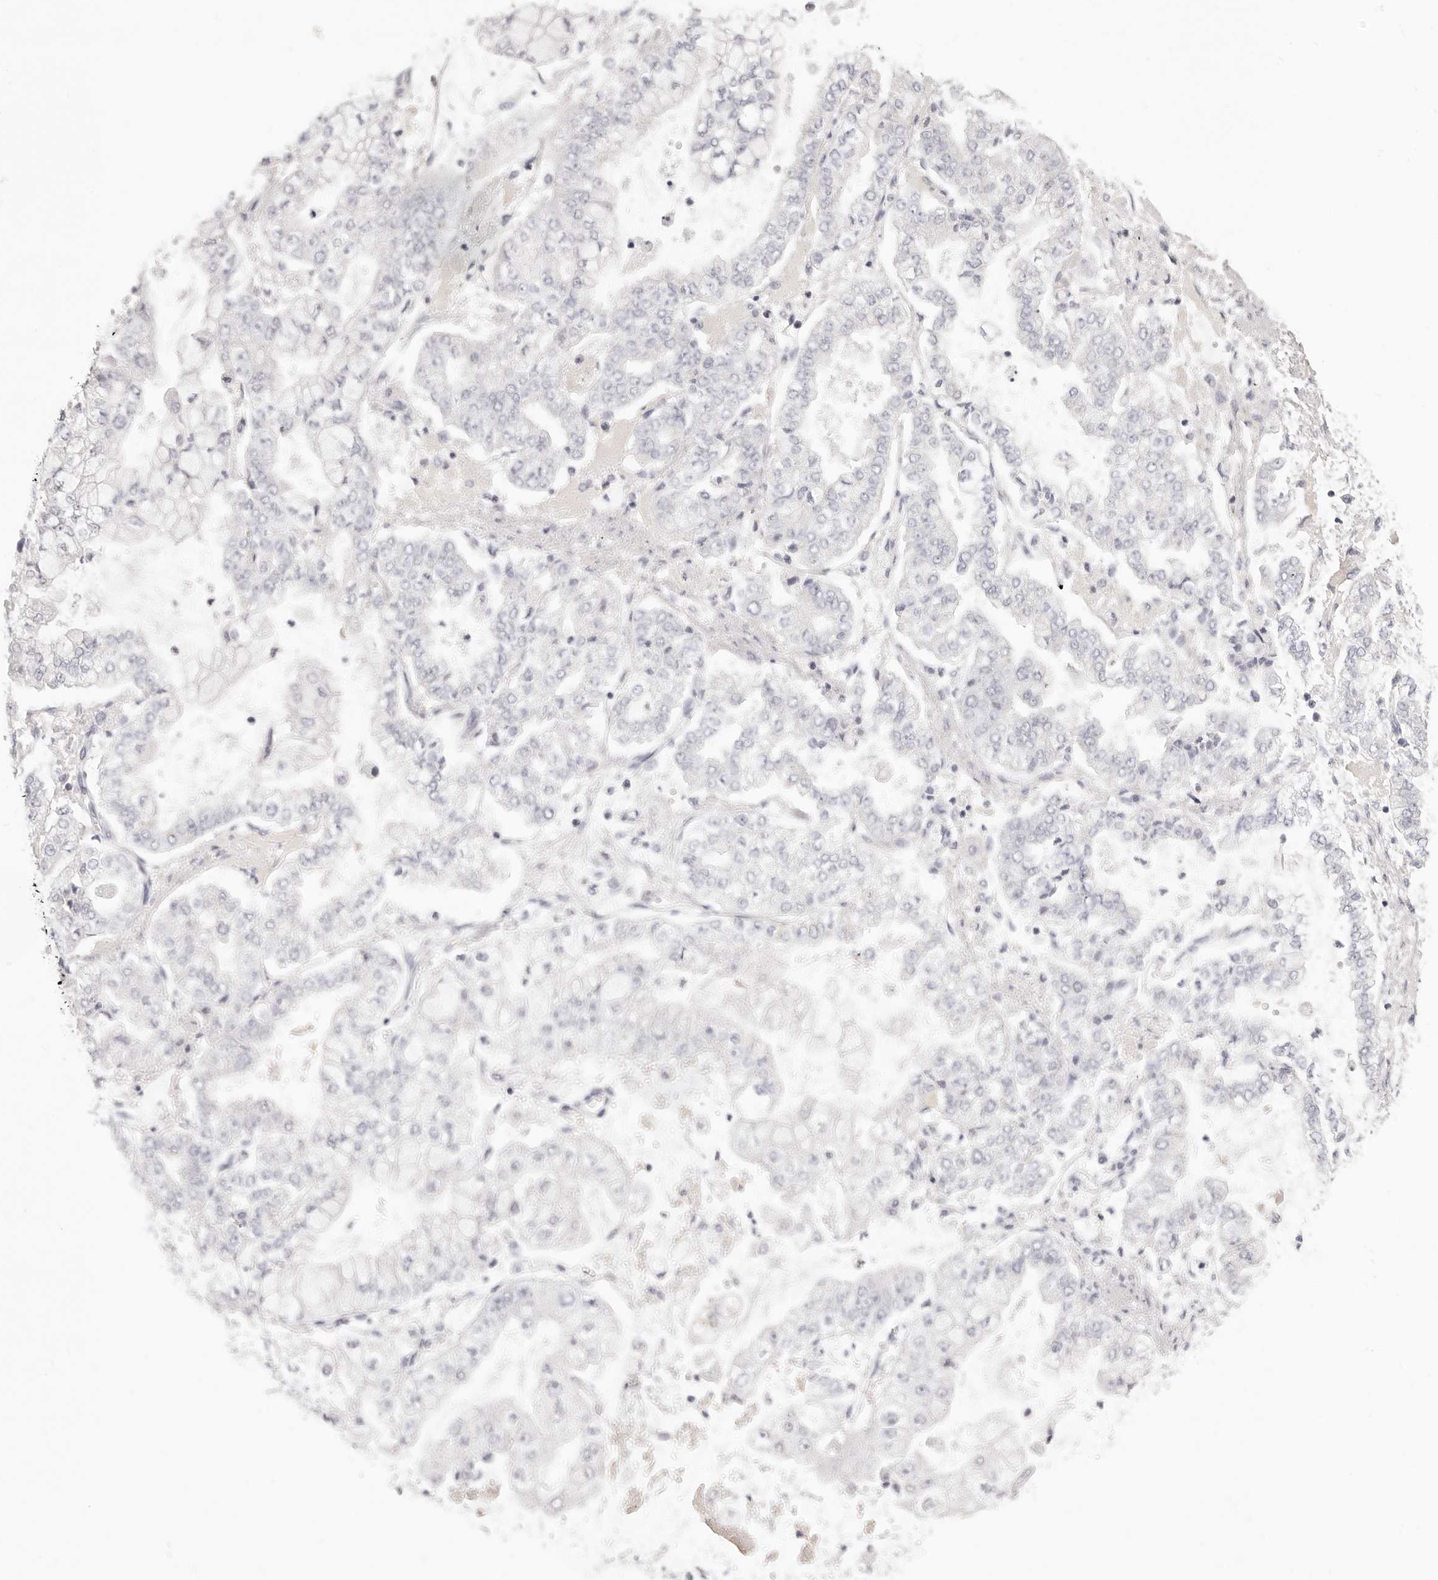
{"staining": {"intensity": "negative", "quantity": "none", "location": "none"}, "tissue": "stomach cancer", "cell_type": "Tumor cells", "image_type": "cancer", "snomed": [{"axis": "morphology", "description": "Adenocarcinoma, NOS"}, {"axis": "topography", "description": "Stomach"}], "caption": "Immunohistochemistry (IHC) histopathology image of adenocarcinoma (stomach) stained for a protein (brown), which reveals no staining in tumor cells.", "gene": "FABP1", "patient": {"sex": "male", "age": 76}}